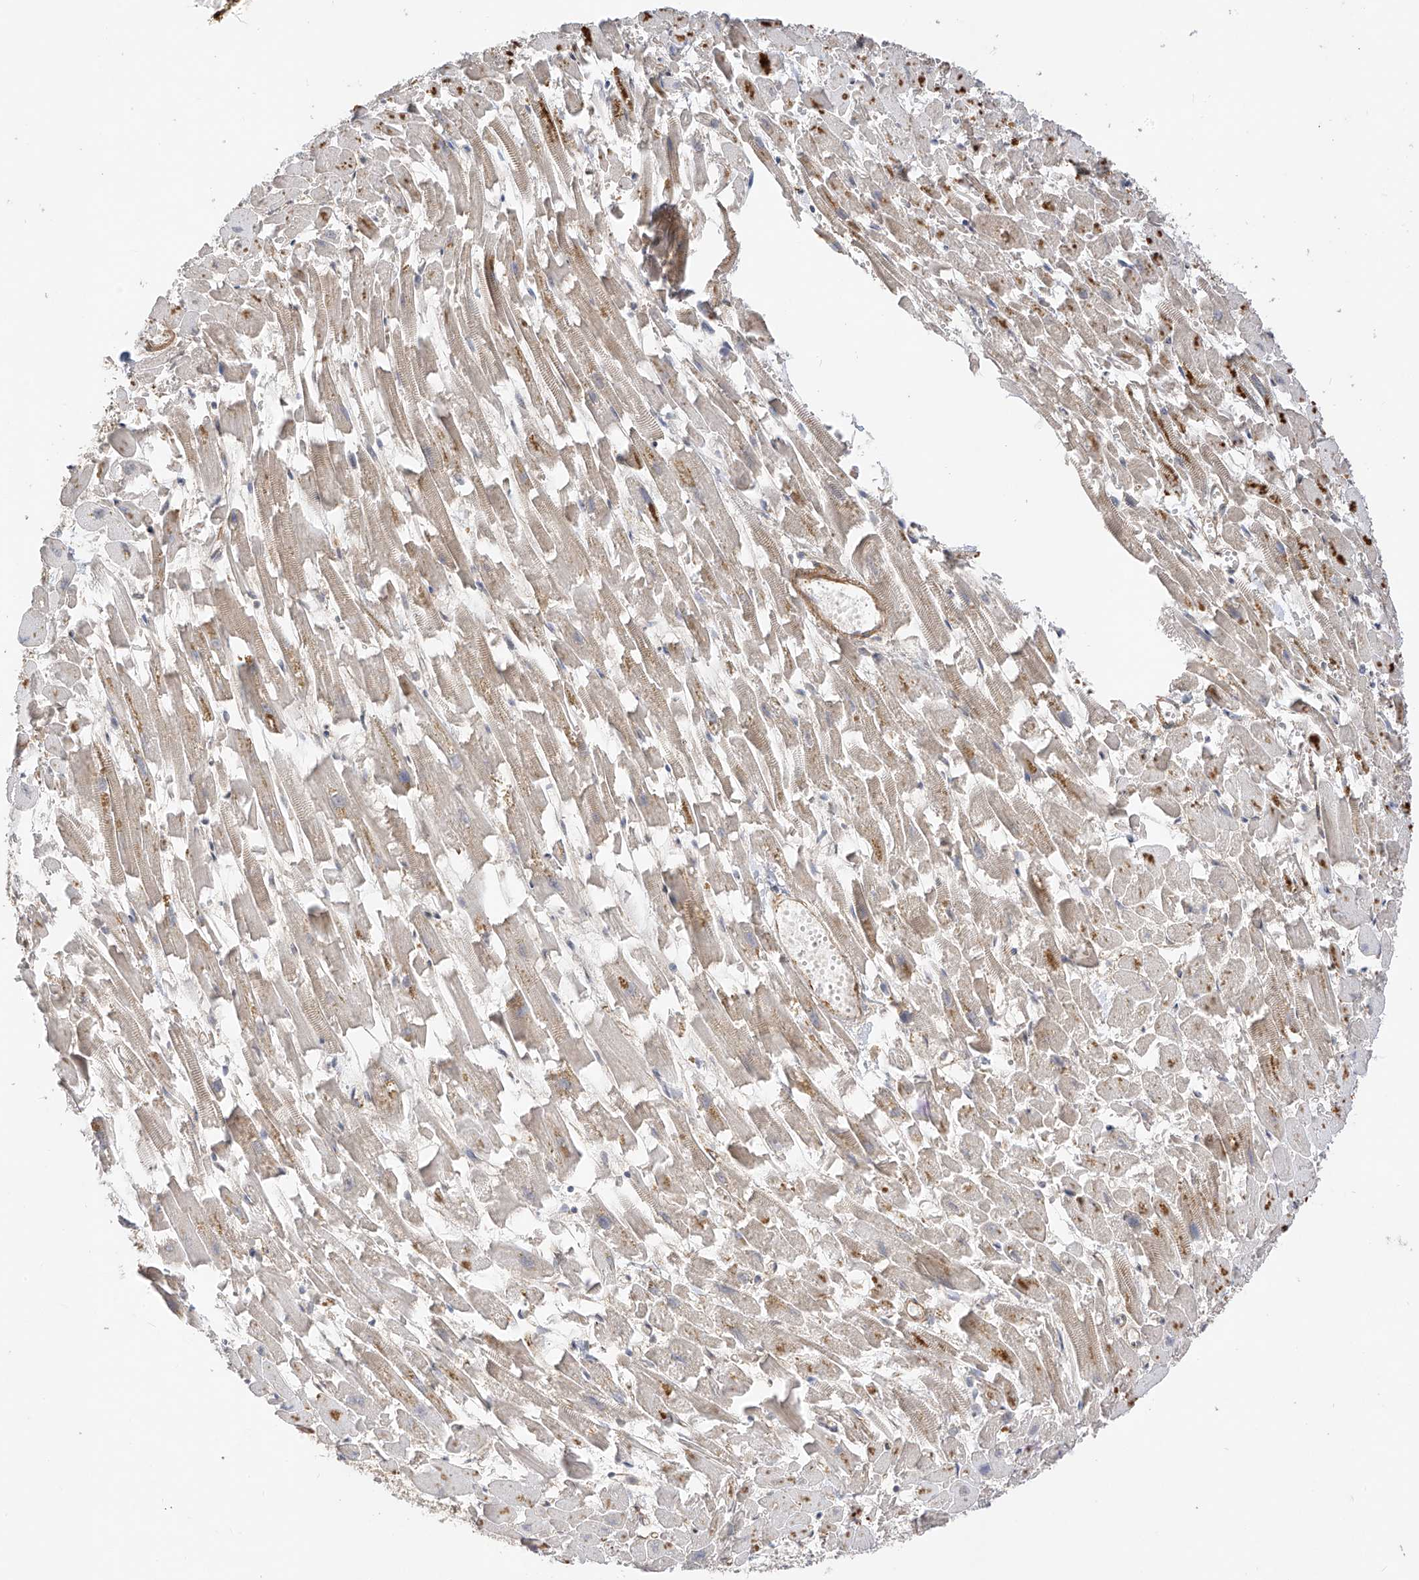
{"staining": {"intensity": "moderate", "quantity": "<25%", "location": "cytoplasmic/membranous"}, "tissue": "heart muscle", "cell_type": "Cardiomyocytes", "image_type": "normal", "snomed": [{"axis": "morphology", "description": "Normal tissue, NOS"}, {"axis": "topography", "description": "Heart"}], "caption": "IHC (DAB) staining of normal human heart muscle reveals moderate cytoplasmic/membranous protein staining in about <25% of cardiomyocytes.", "gene": "MRTFA", "patient": {"sex": "female", "age": 64}}